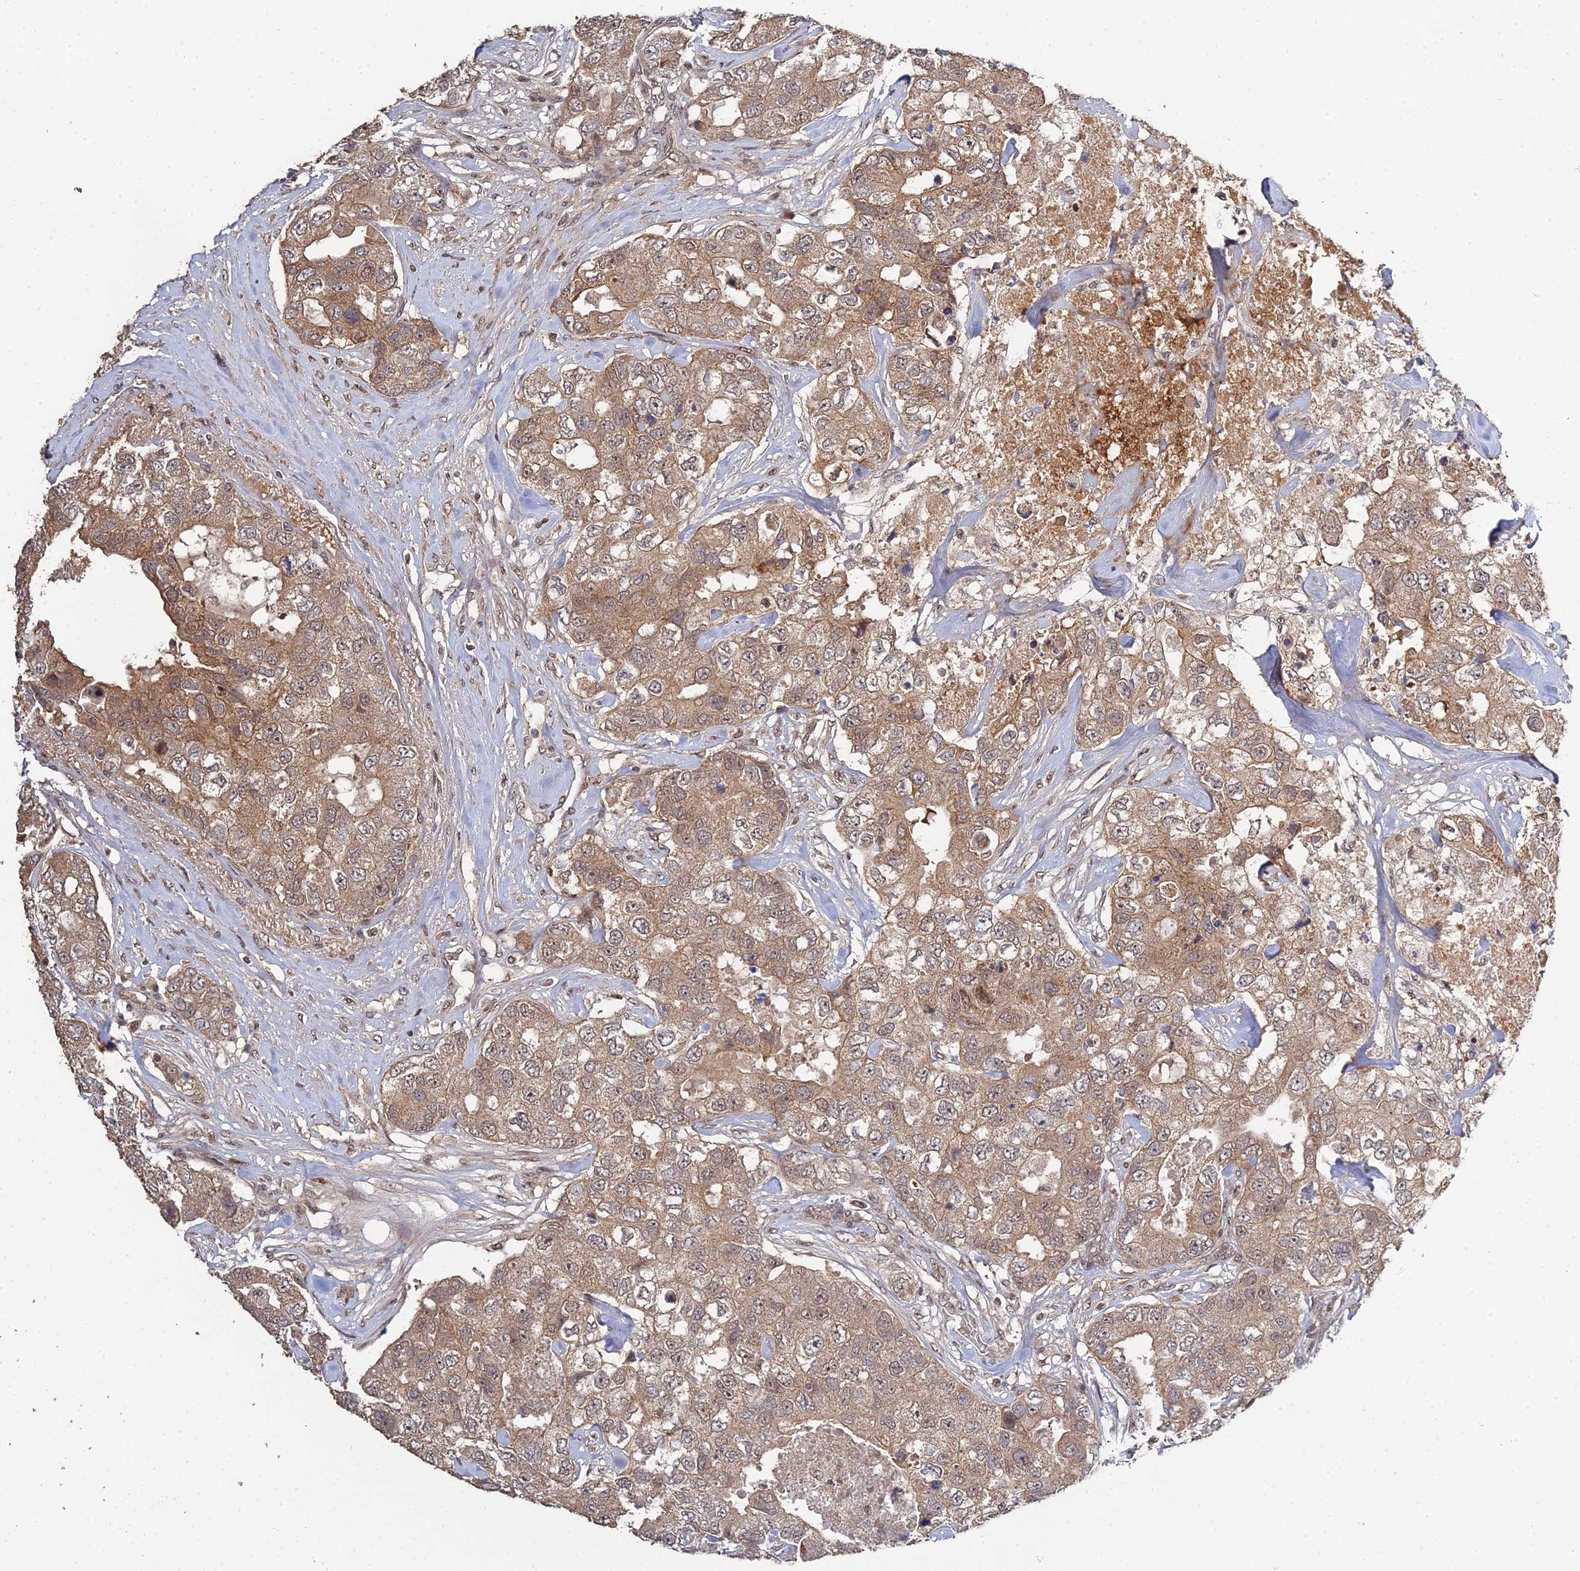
{"staining": {"intensity": "moderate", "quantity": ">75%", "location": "cytoplasmic/membranous,nuclear"}, "tissue": "breast cancer", "cell_type": "Tumor cells", "image_type": "cancer", "snomed": [{"axis": "morphology", "description": "Duct carcinoma"}, {"axis": "topography", "description": "Breast"}], "caption": "The histopathology image demonstrates a brown stain indicating the presence of a protein in the cytoplasmic/membranous and nuclear of tumor cells in intraductal carcinoma (breast).", "gene": "ERCC5", "patient": {"sex": "female", "age": 62}}